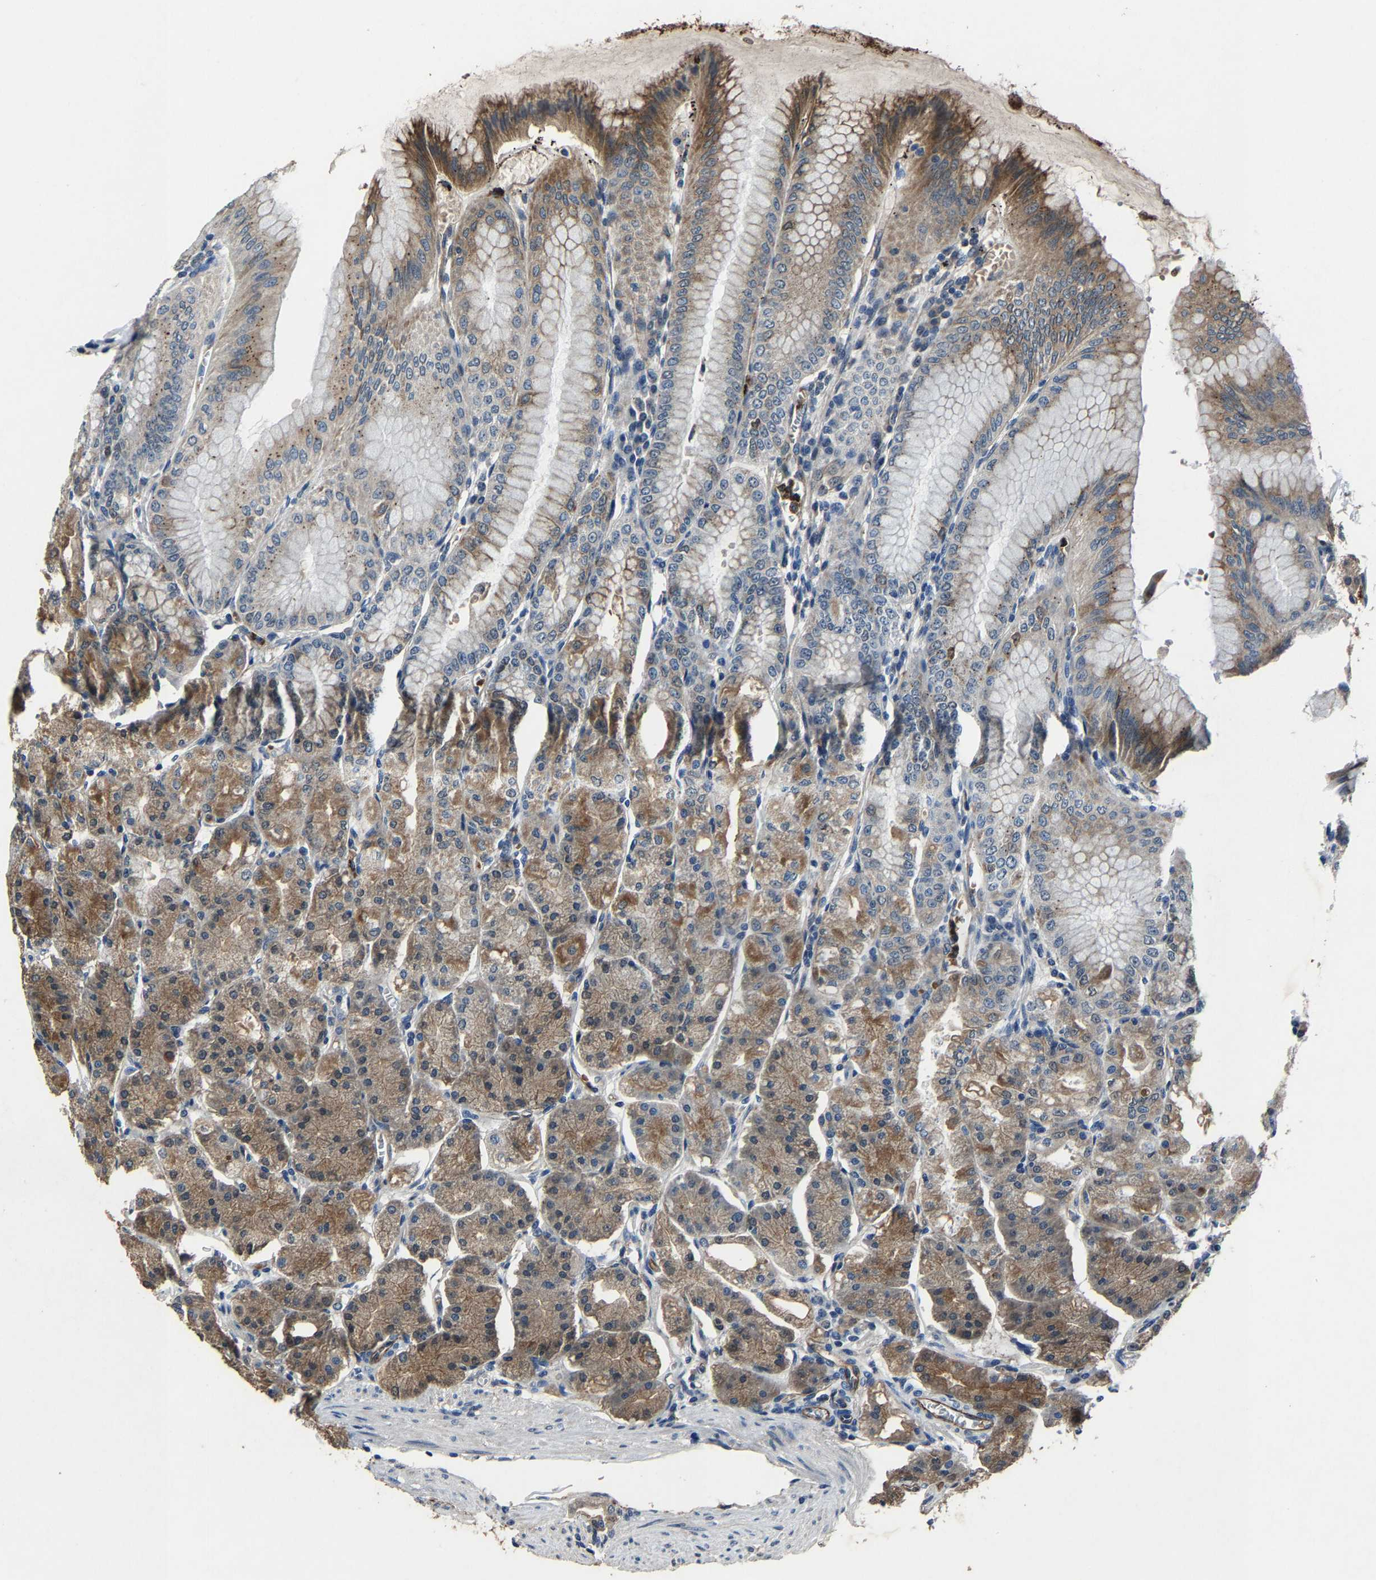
{"staining": {"intensity": "moderate", "quantity": "25%-75%", "location": "cytoplasmic/membranous"}, "tissue": "stomach", "cell_type": "Glandular cells", "image_type": "normal", "snomed": [{"axis": "morphology", "description": "Normal tissue, NOS"}, {"axis": "topography", "description": "Stomach, lower"}], "caption": "Approximately 25%-75% of glandular cells in benign human stomach show moderate cytoplasmic/membranous protein expression as visualized by brown immunohistochemical staining.", "gene": "PCNX2", "patient": {"sex": "male", "age": 71}}